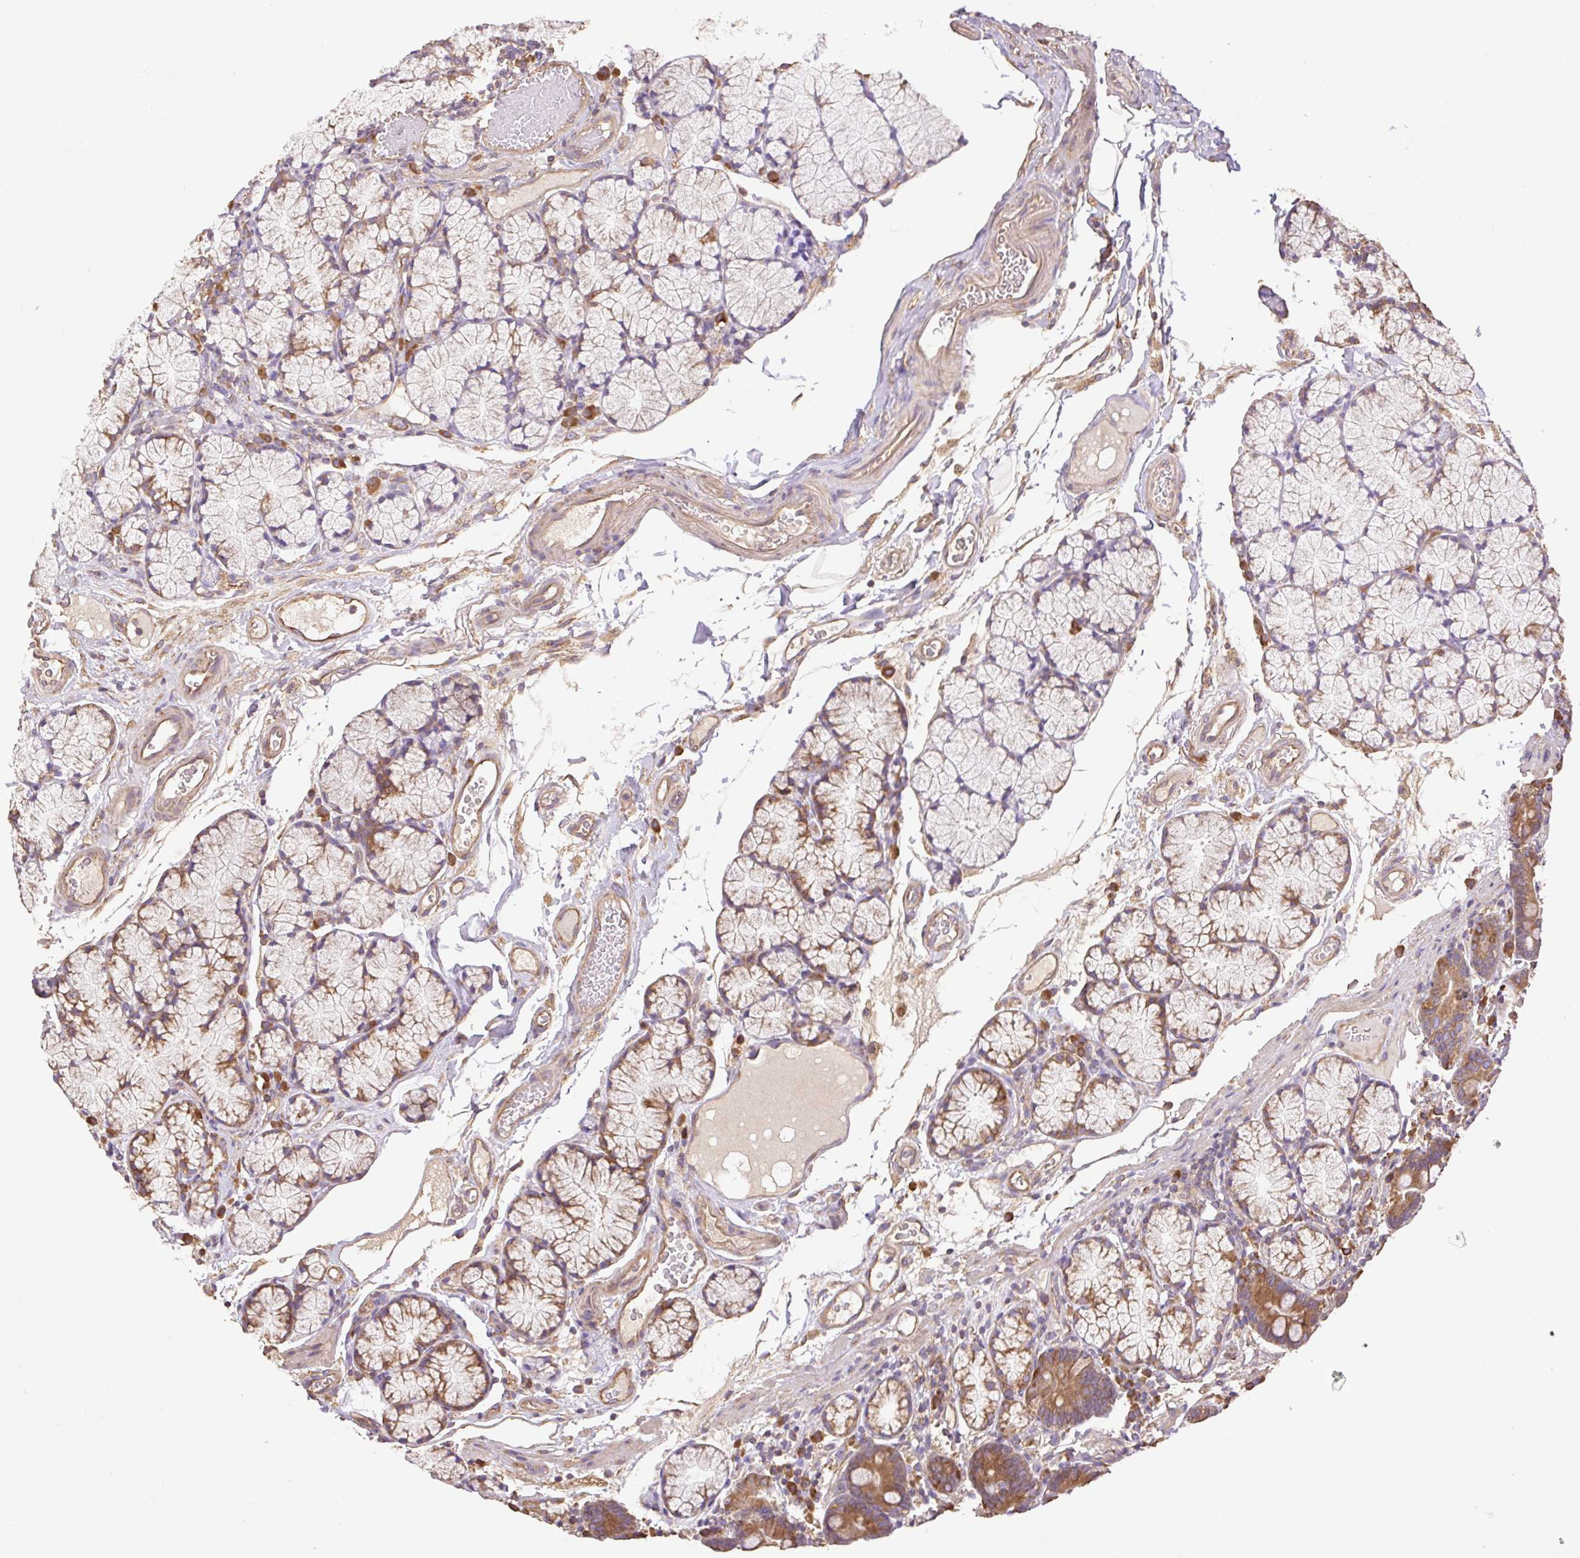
{"staining": {"intensity": "moderate", "quantity": ">75%", "location": "cytoplasmic/membranous"}, "tissue": "duodenum", "cell_type": "Glandular cells", "image_type": "normal", "snomed": [{"axis": "morphology", "description": "Normal tissue, NOS"}, {"axis": "topography", "description": "Duodenum"}], "caption": "Immunohistochemical staining of benign duodenum displays moderate cytoplasmic/membranous protein expression in about >75% of glandular cells. (IHC, brightfield microscopy, high magnification).", "gene": "DESI1", "patient": {"sex": "female", "age": 67}}